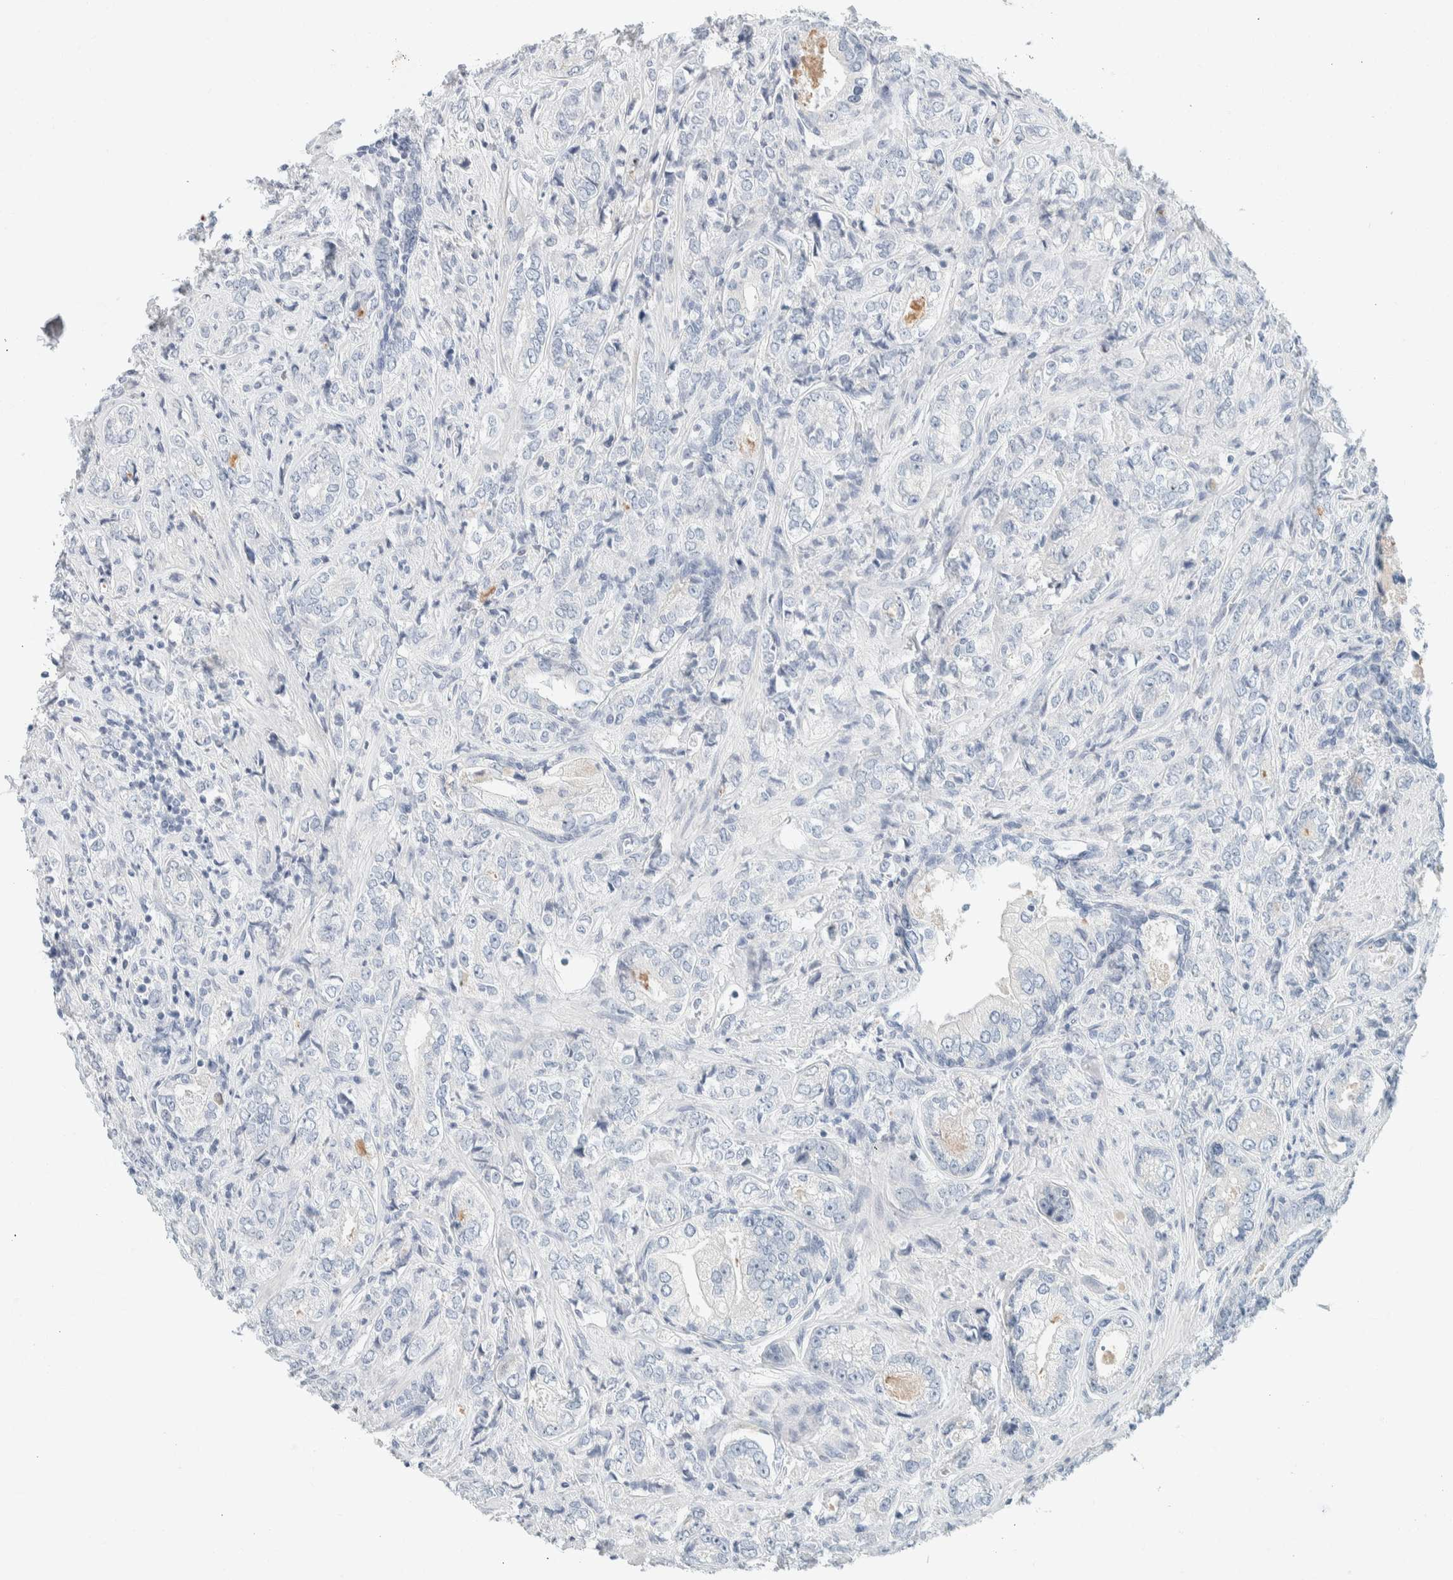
{"staining": {"intensity": "negative", "quantity": "none", "location": "none"}, "tissue": "prostate cancer", "cell_type": "Tumor cells", "image_type": "cancer", "snomed": [{"axis": "morphology", "description": "Adenocarcinoma, High grade"}, {"axis": "topography", "description": "Prostate"}], "caption": "Histopathology image shows no protein positivity in tumor cells of prostate cancer (high-grade adenocarcinoma) tissue.", "gene": "ALOX12B", "patient": {"sex": "male", "age": 61}}